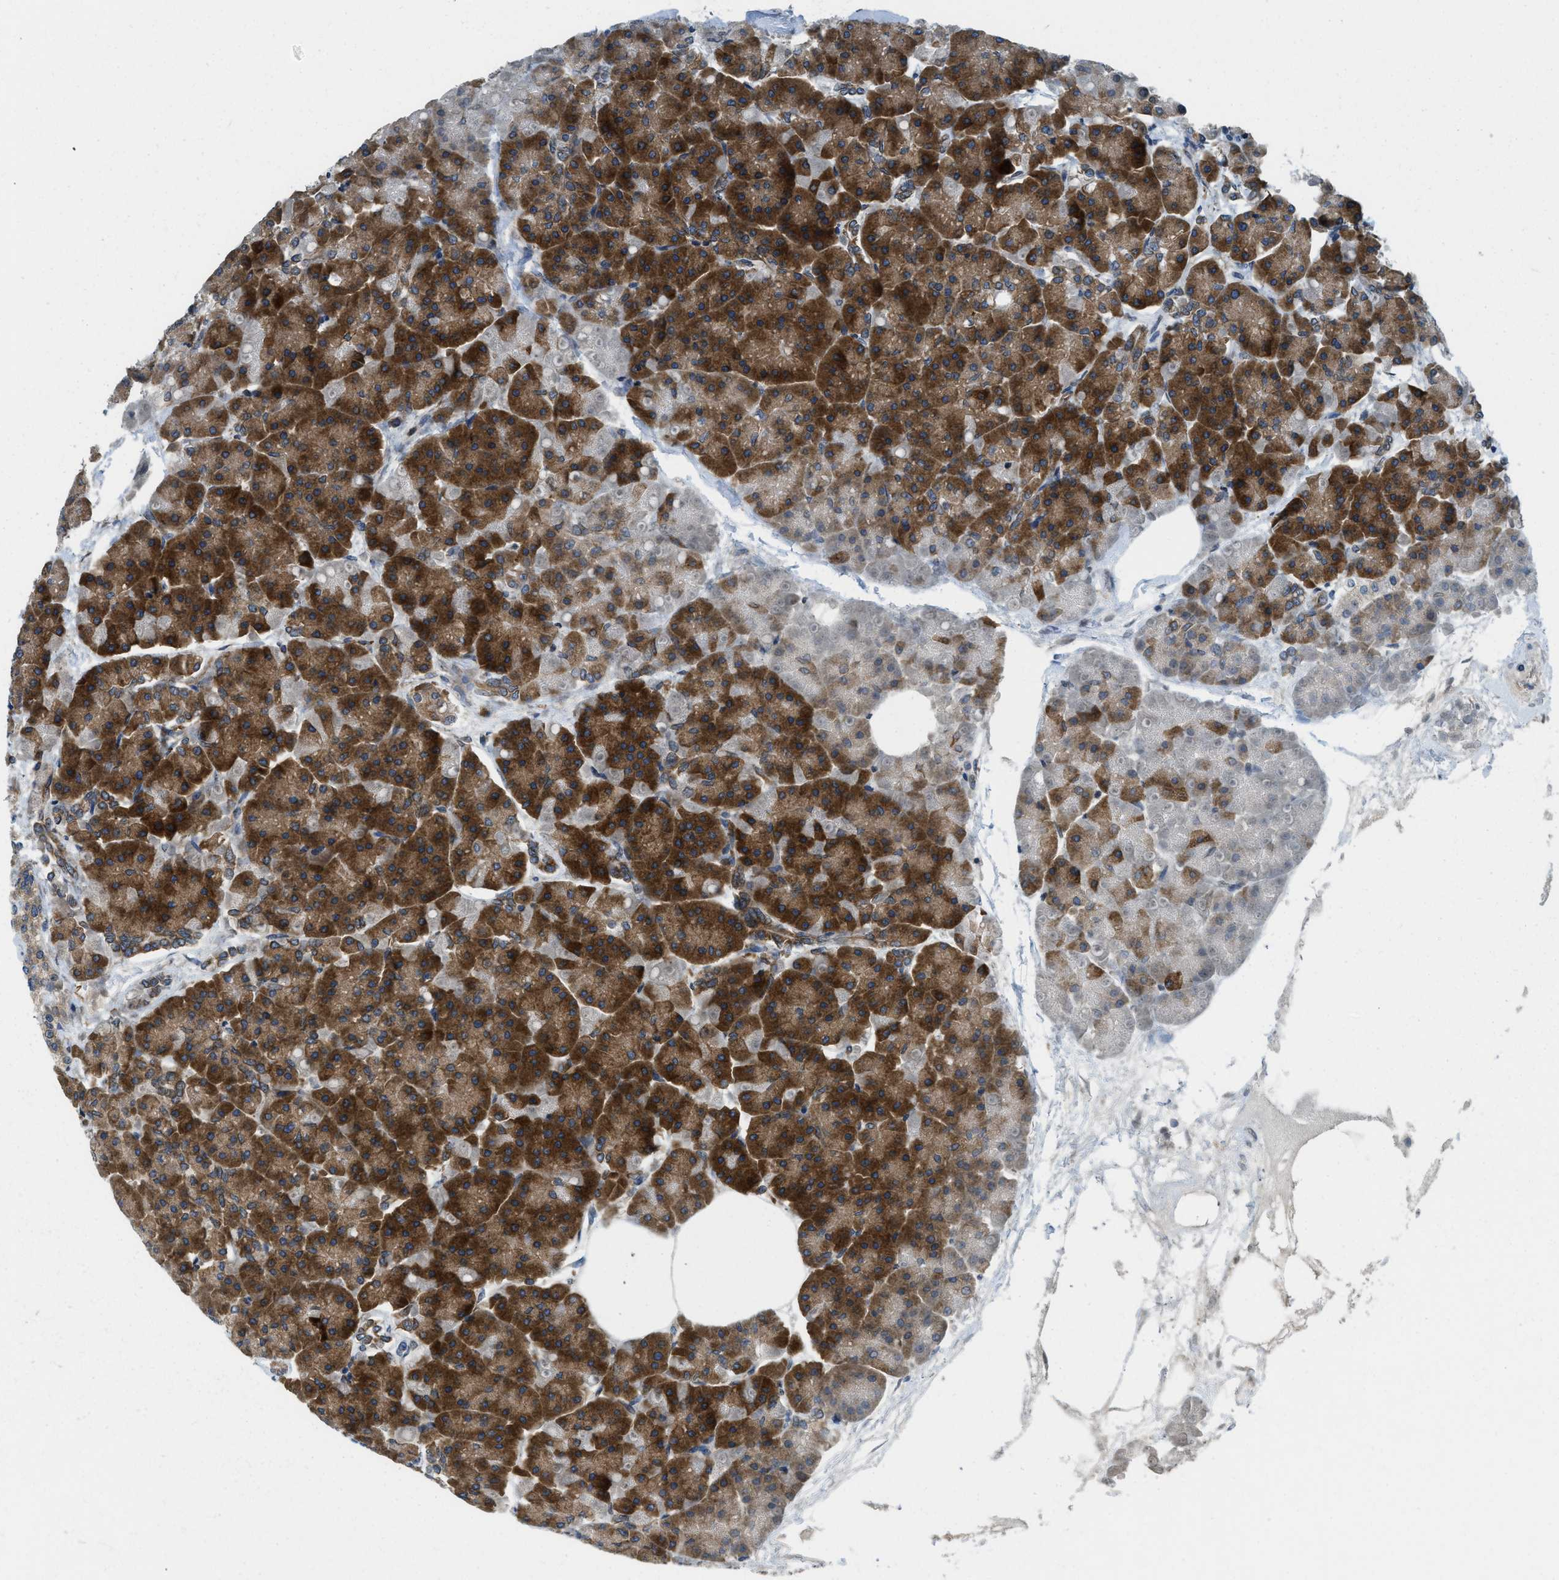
{"staining": {"intensity": "strong", "quantity": ">75%", "location": "cytoplasmic/membranous"}, "tissue": "pancreas", "cell_type": "Exocrine glandular cells", "image_type": "normal", "snomed": [{"axis": "morphology", "description": "Normal tissue, NOS"}, {"axis": "topography", "description": "Pancreas"}], "caption": "Immunohistochemical staining of unremarkable human pancreas exhibits high levels of strong cytoplasmic/membranous expression in approximately >75% of exocrine glandular cells. Immunohistochemistry stains the protein of interest in brown and the nuclei are stained blue.", "gene": "BCAP31", "patient": {"sex": "female", "age": 70}}